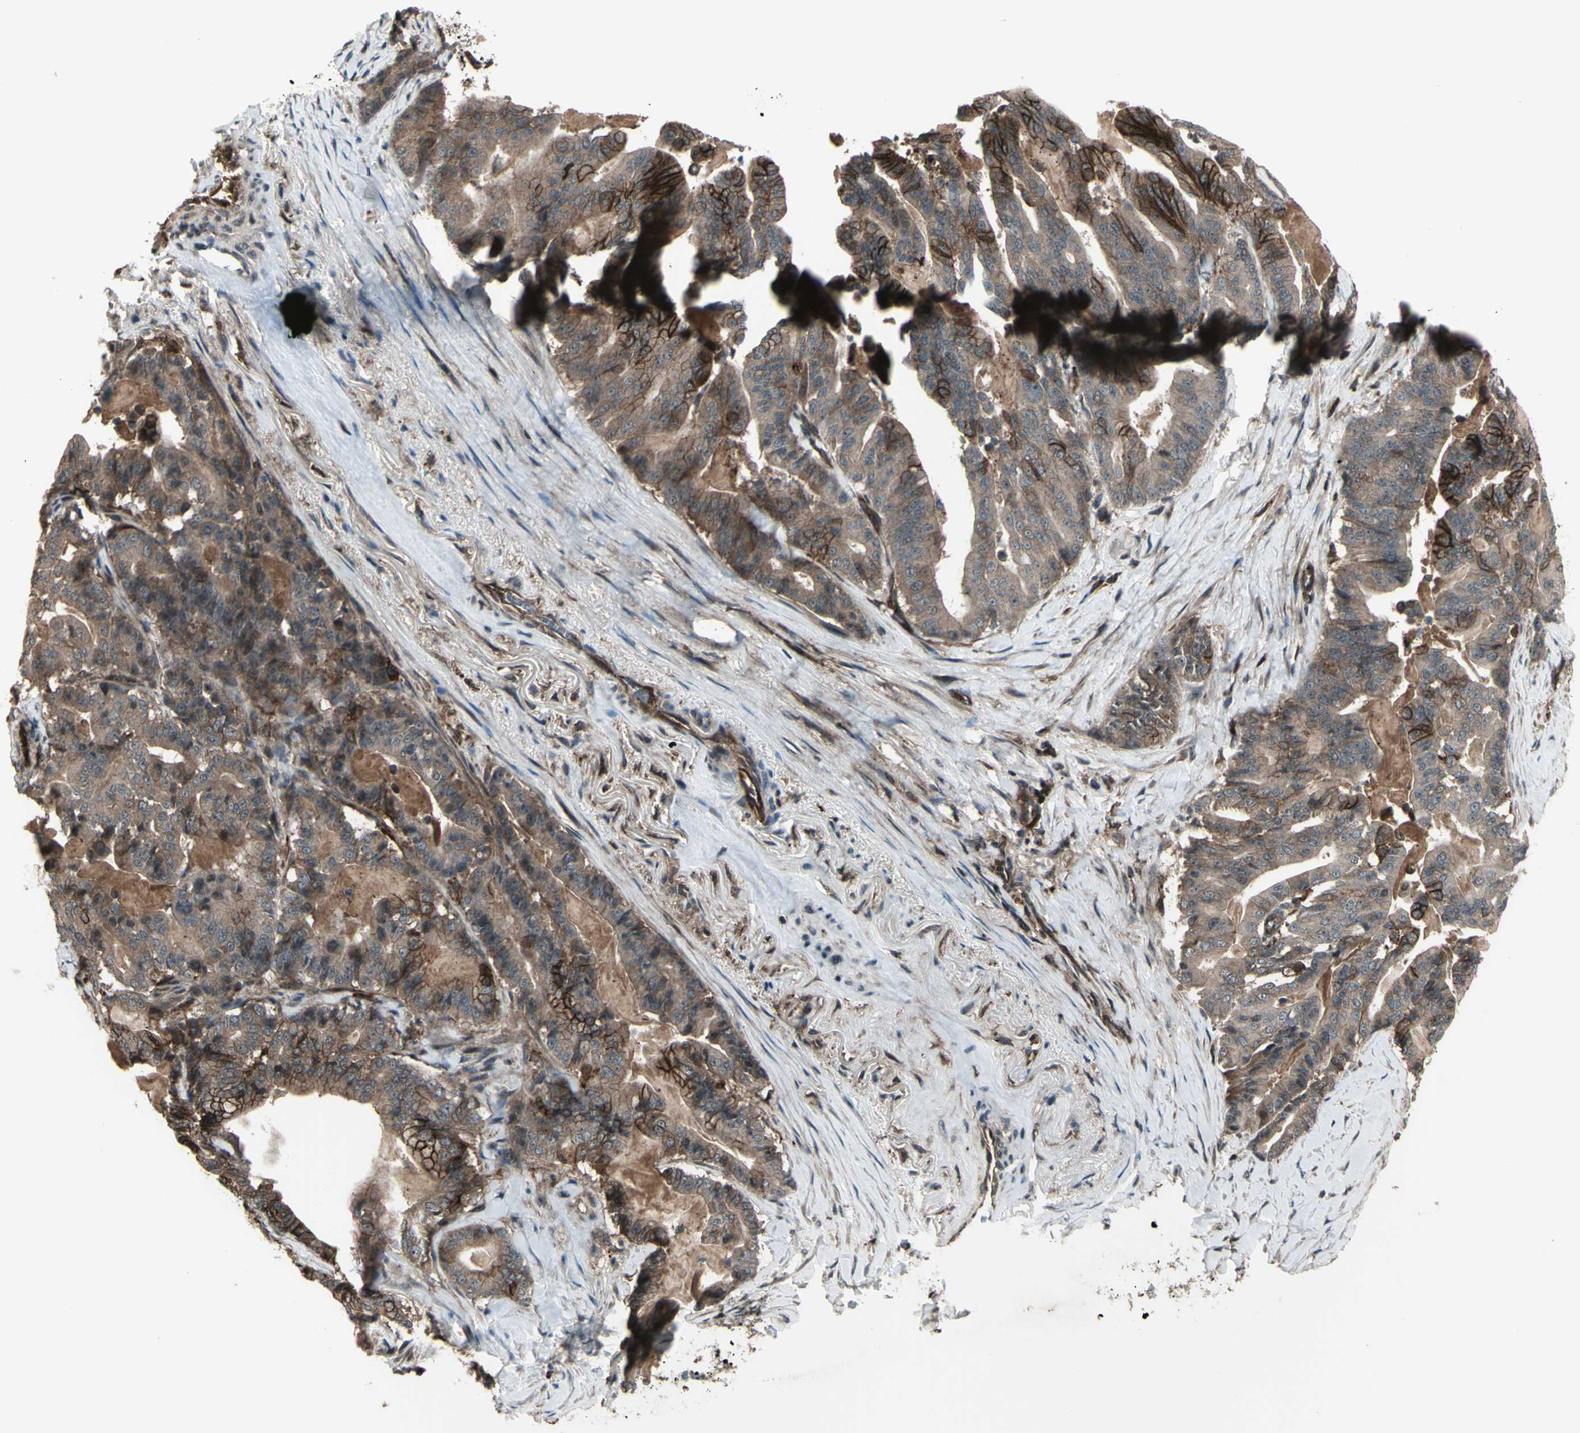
{"staining": {"intensity": "strong", "quantity": ">75%", "location": "cytoplasmic/membranous"}, "tissue": "pancreatic cancer", "cell_type": "Tumor cells", "image_type": "cancer", "snomed": [{"axis": "morphology", "description": "Adenocarcinoma, NOS"}, {"axis": "topography", "description": "Pancreas"}], "caption": "Immunohistochemistry of pancreatic cancer (adenocarcinoma) exhibits high levels of strong cytoplasmic/membranous staining in approximately >75% of tumor cells. Immunohistochemistry stains the protein in brown and the nuclei are stained blue.", "gene": "FXYD5", "patient": {"sex": "male", "age": 63}}